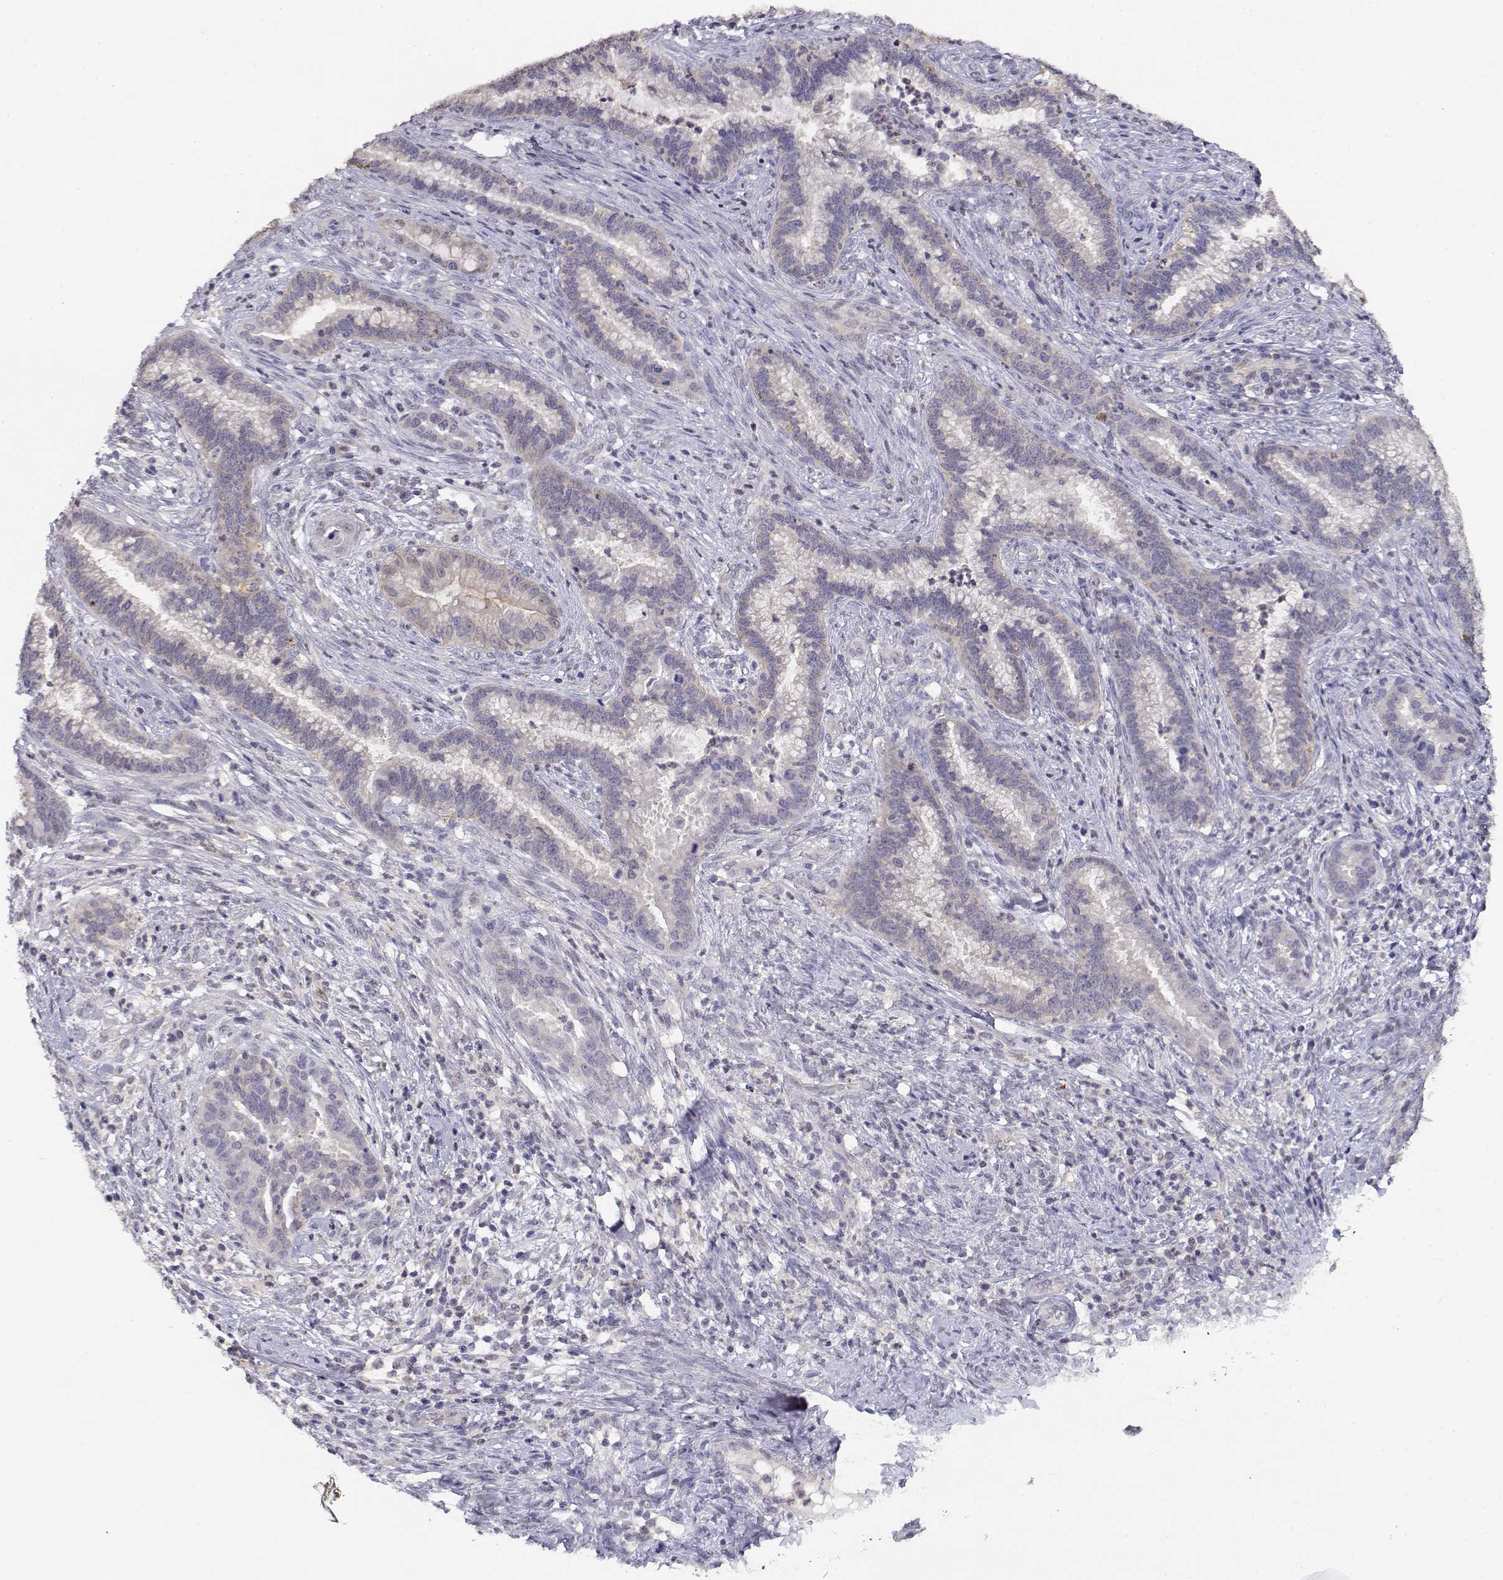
{"staining": {"intensity": "weak", "quantity": "25%-75%", "location": "cytoplasmic/membranous"}, "tissue": "cervical cancer", "cell_type": "Tumor cells", "image_type": "cancer", "snomed": [{"axis": "morphology", "description": "Adenocarcinoma, NOS"}, {"axis": "topography", "description": "Cervix"}], "caption": "Immunohistochemistry micrograph of neoplastic tissue: cervical cancer (adenocarcinoma) stained using immunohistochemistry exhibits low levels of weak protein expression localized specifically in the cytoplasmic/membranous of tumor cells, appearing as a cytoplasmic/membranous brown color.", "gene": "ADA", "patient": {"sex": "female", "age": 45}}